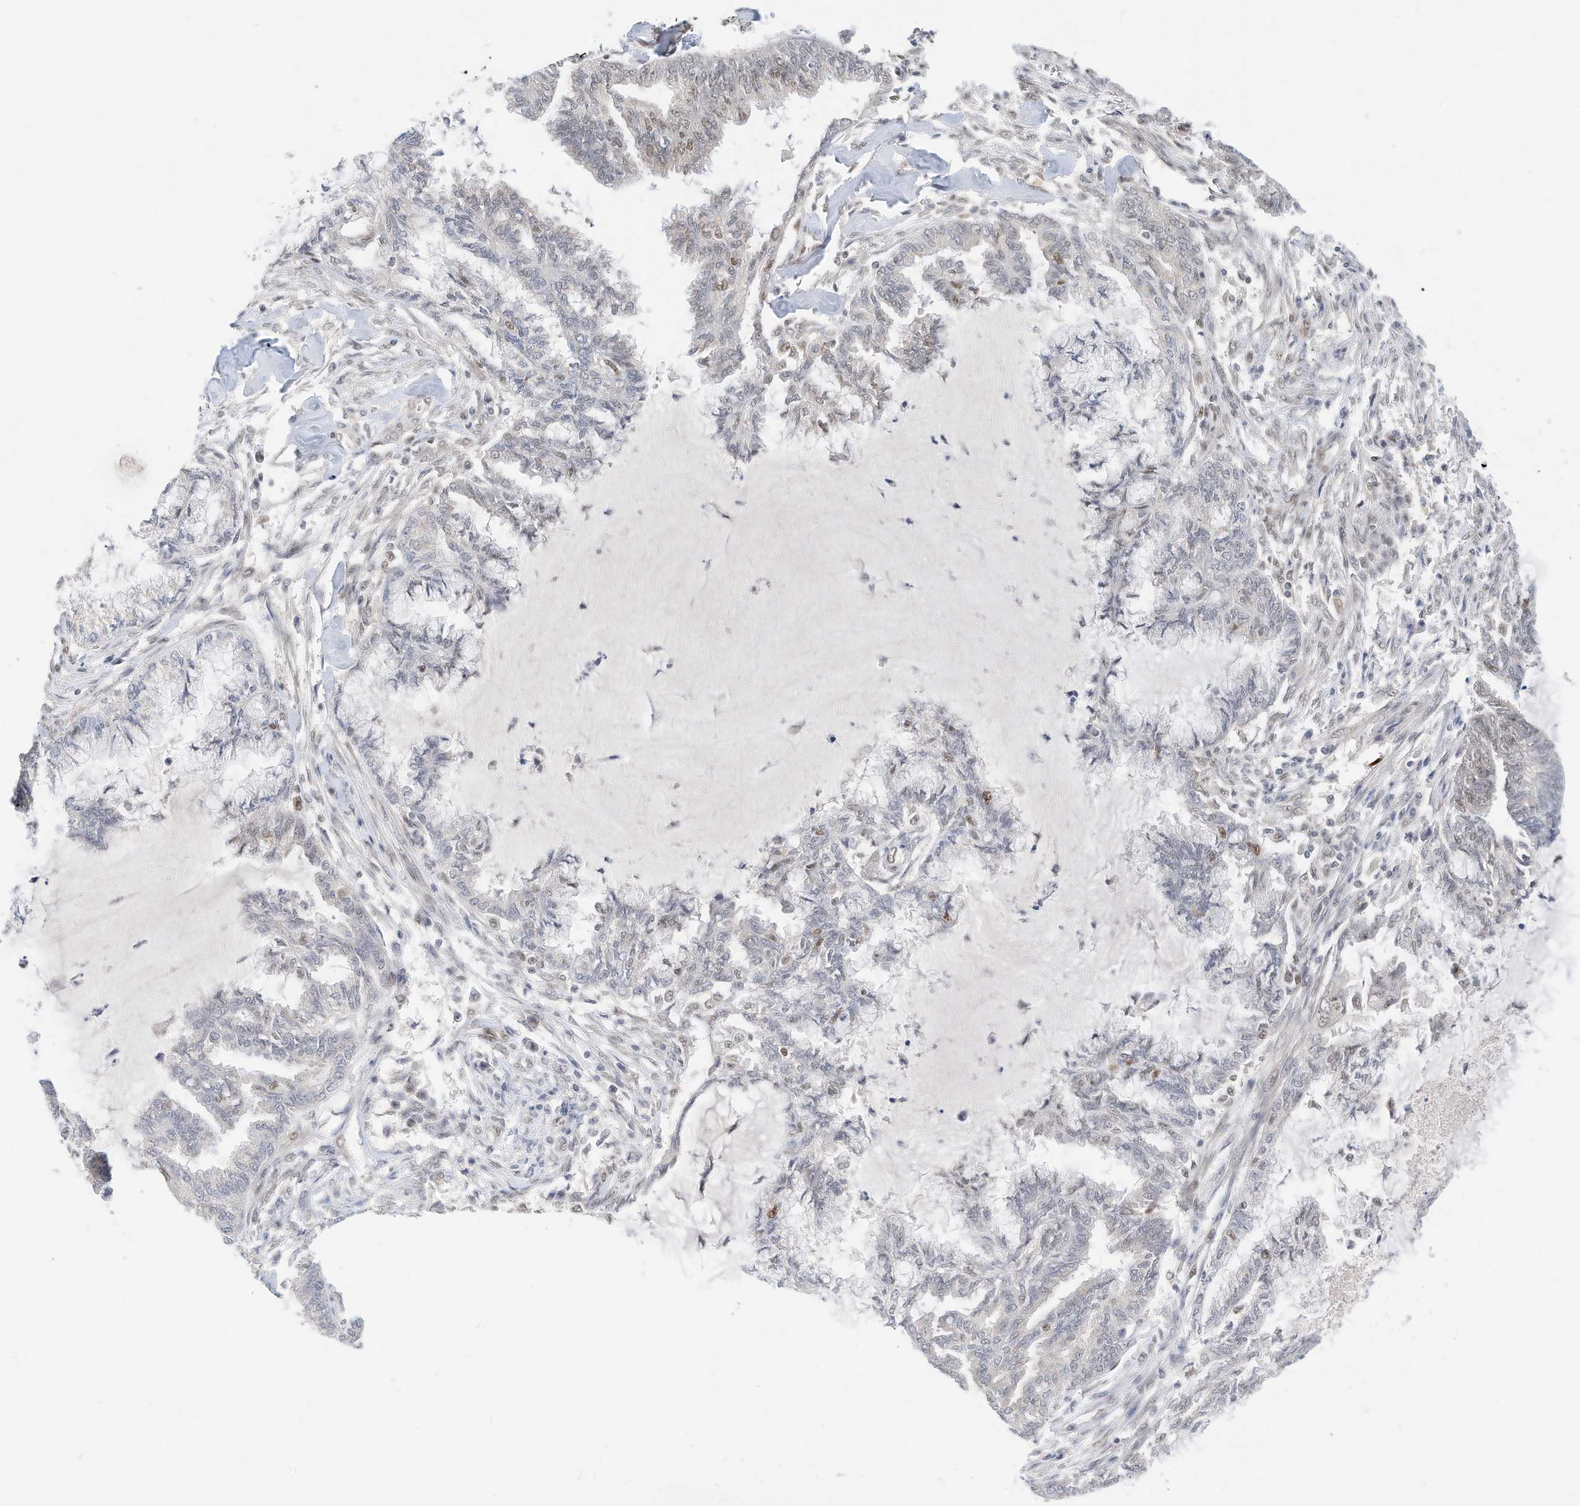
{"staining": {"intensity": "negative", "quantity": "none", "location": "none"}, "tissue": "endometrial cancer", "cell_type": "Tumor cells", "image_type": "cancer", "snomed": [{"axis": "morphology", "description": "Adenocarcinoma, NOS"}, {"axis": "topography", "description": "Endometrium"}], "caption": "A high-resolution micrograph shows IHC staining of endometrial cancer (adenocarcinoma), which displays no significant positivity in tumor cells.", "gene": "OGT", "patient": {"sex": "female", "age": 86}}